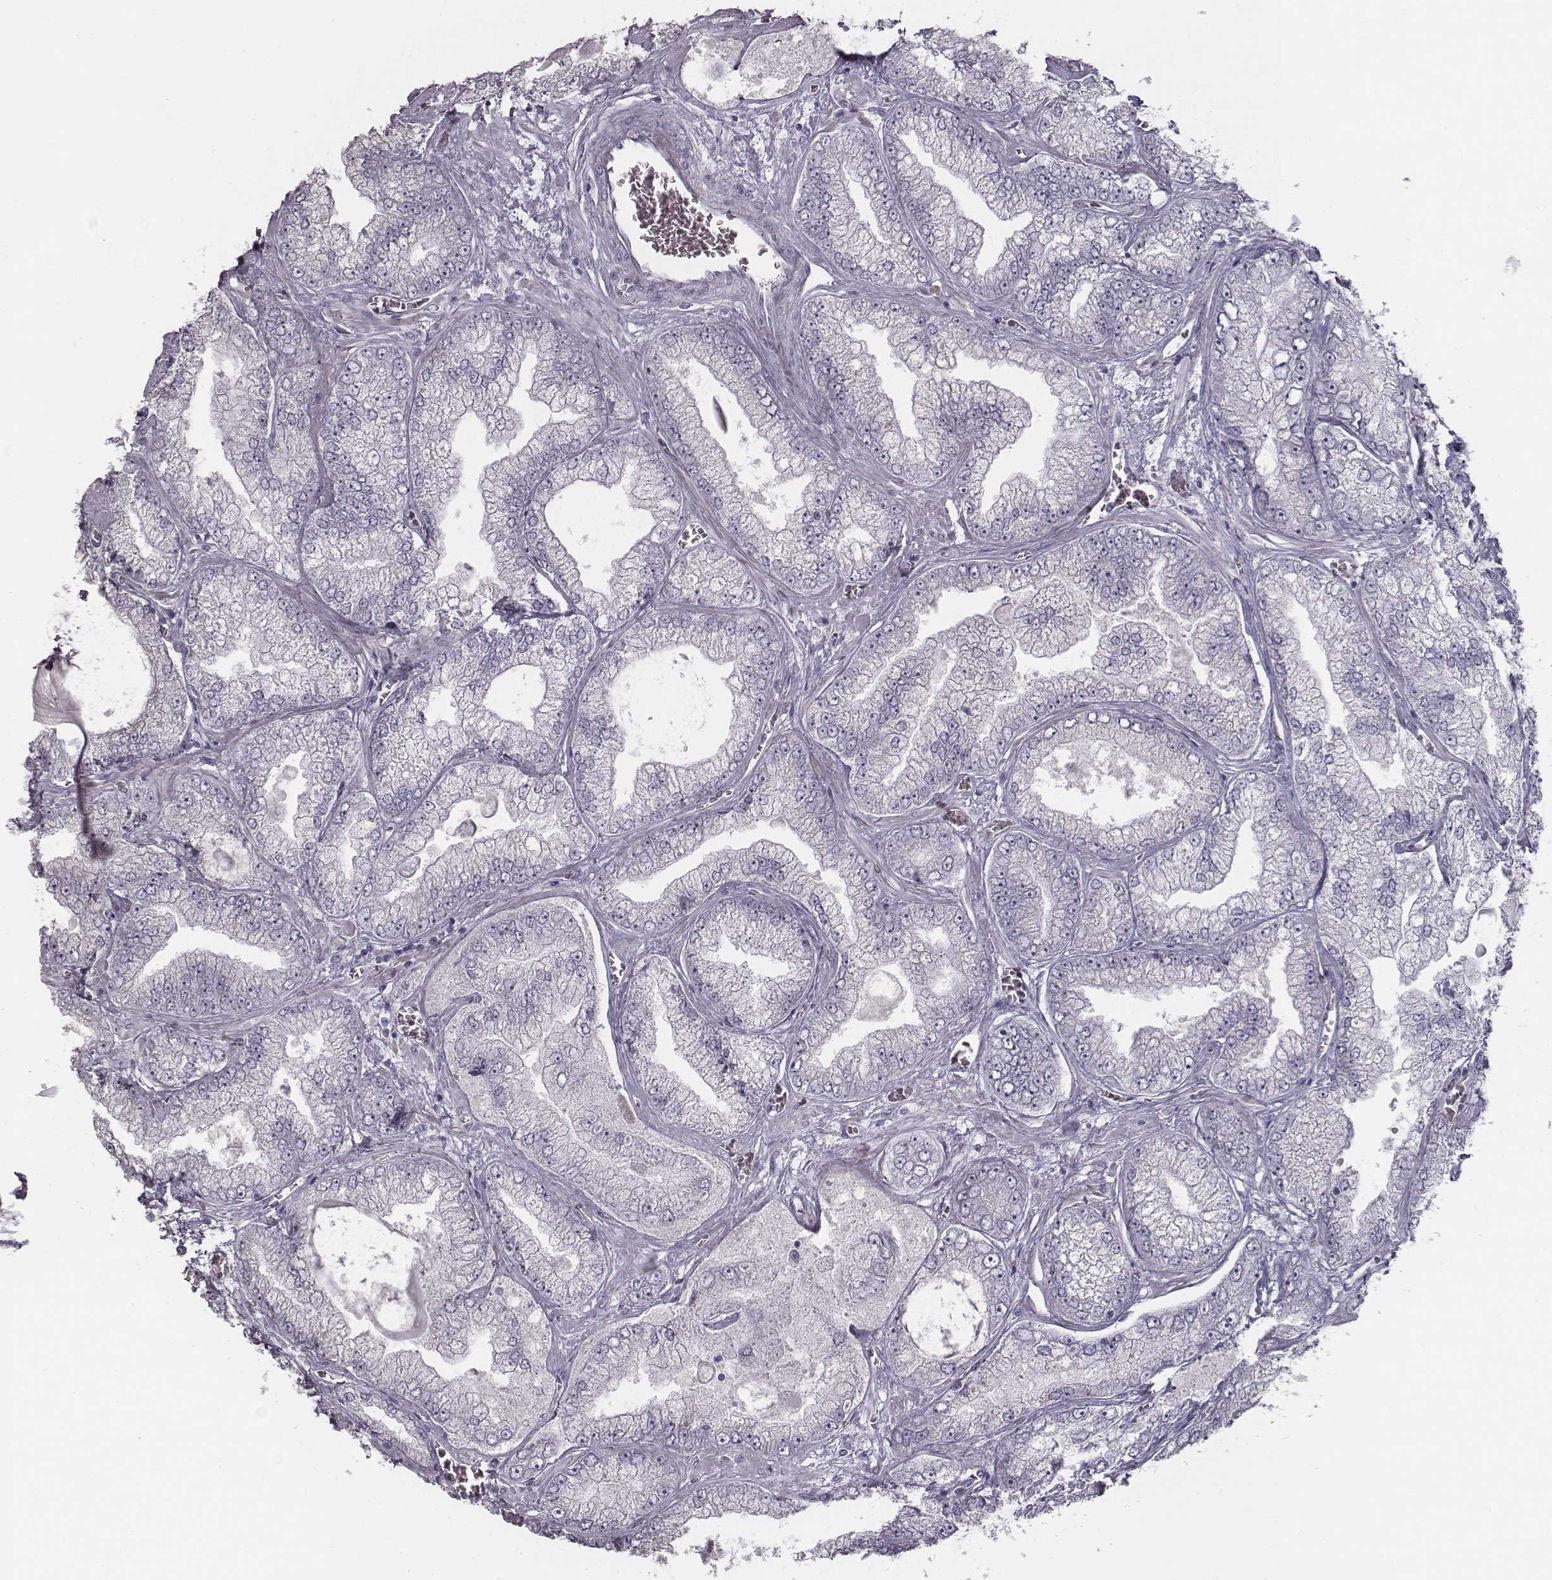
{"staining": {"intensity": "negative", "quantity": "none", "location": "none"}, "tissue": "prostate cancer", "cell_type": "Tumor cells", "image_type": "cancer", "snomed": [{"axis": "morphology", "description": "Adenocarcinoma, Low grade"}, {"axis": "topography", "description": "Prostate"}], "caption": "Immunohistochemistry (IHC) of prostate low-grade adenocarcinoma demonstrates no expression in tumor cells.", "gene": "SEPTIN14", "patient": {"sex": "male", "age": 57}}